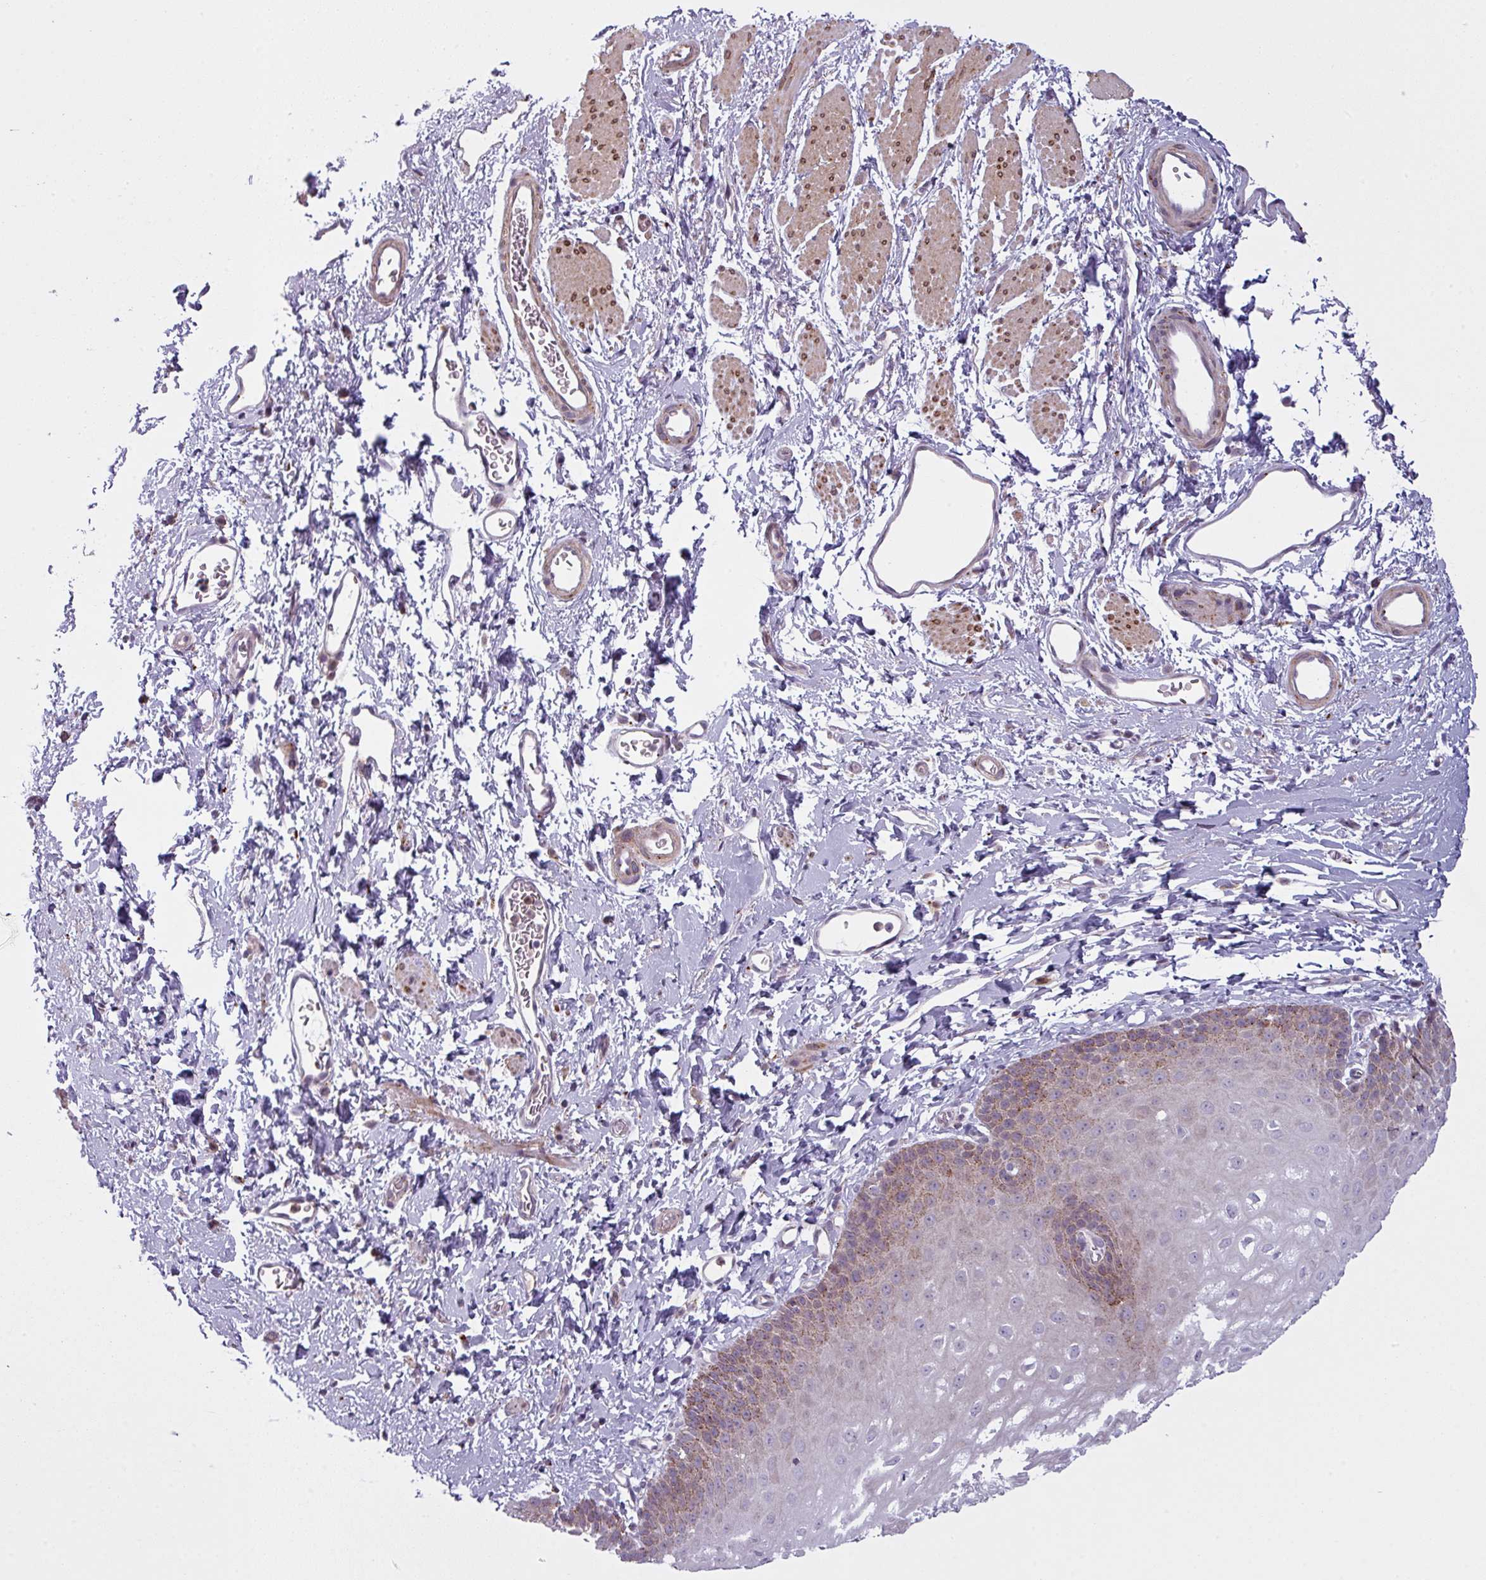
{"staining": {"intensity": "moderate", "quantity": ">75%", "location": "cytoplasmic/membranous"}, "tissue": "esophagus", "cell_type": "Squamous epithelial cells", "image_type": "normal", "snomed": [{"axis": "morphology", "description": "Normal tissue, NOS"}, {"axis": "topography", "description": "Esophagus"}], "caption": "The micrograph exhibits immunohistochemical staining of unremarkable esophagus. There is moderate cytoplasmic/membranous expression is identified in about >75% of squamous epithelial cells.", "gene": "MAP7D2", "patient": {"sex": "male", "age": 70}}